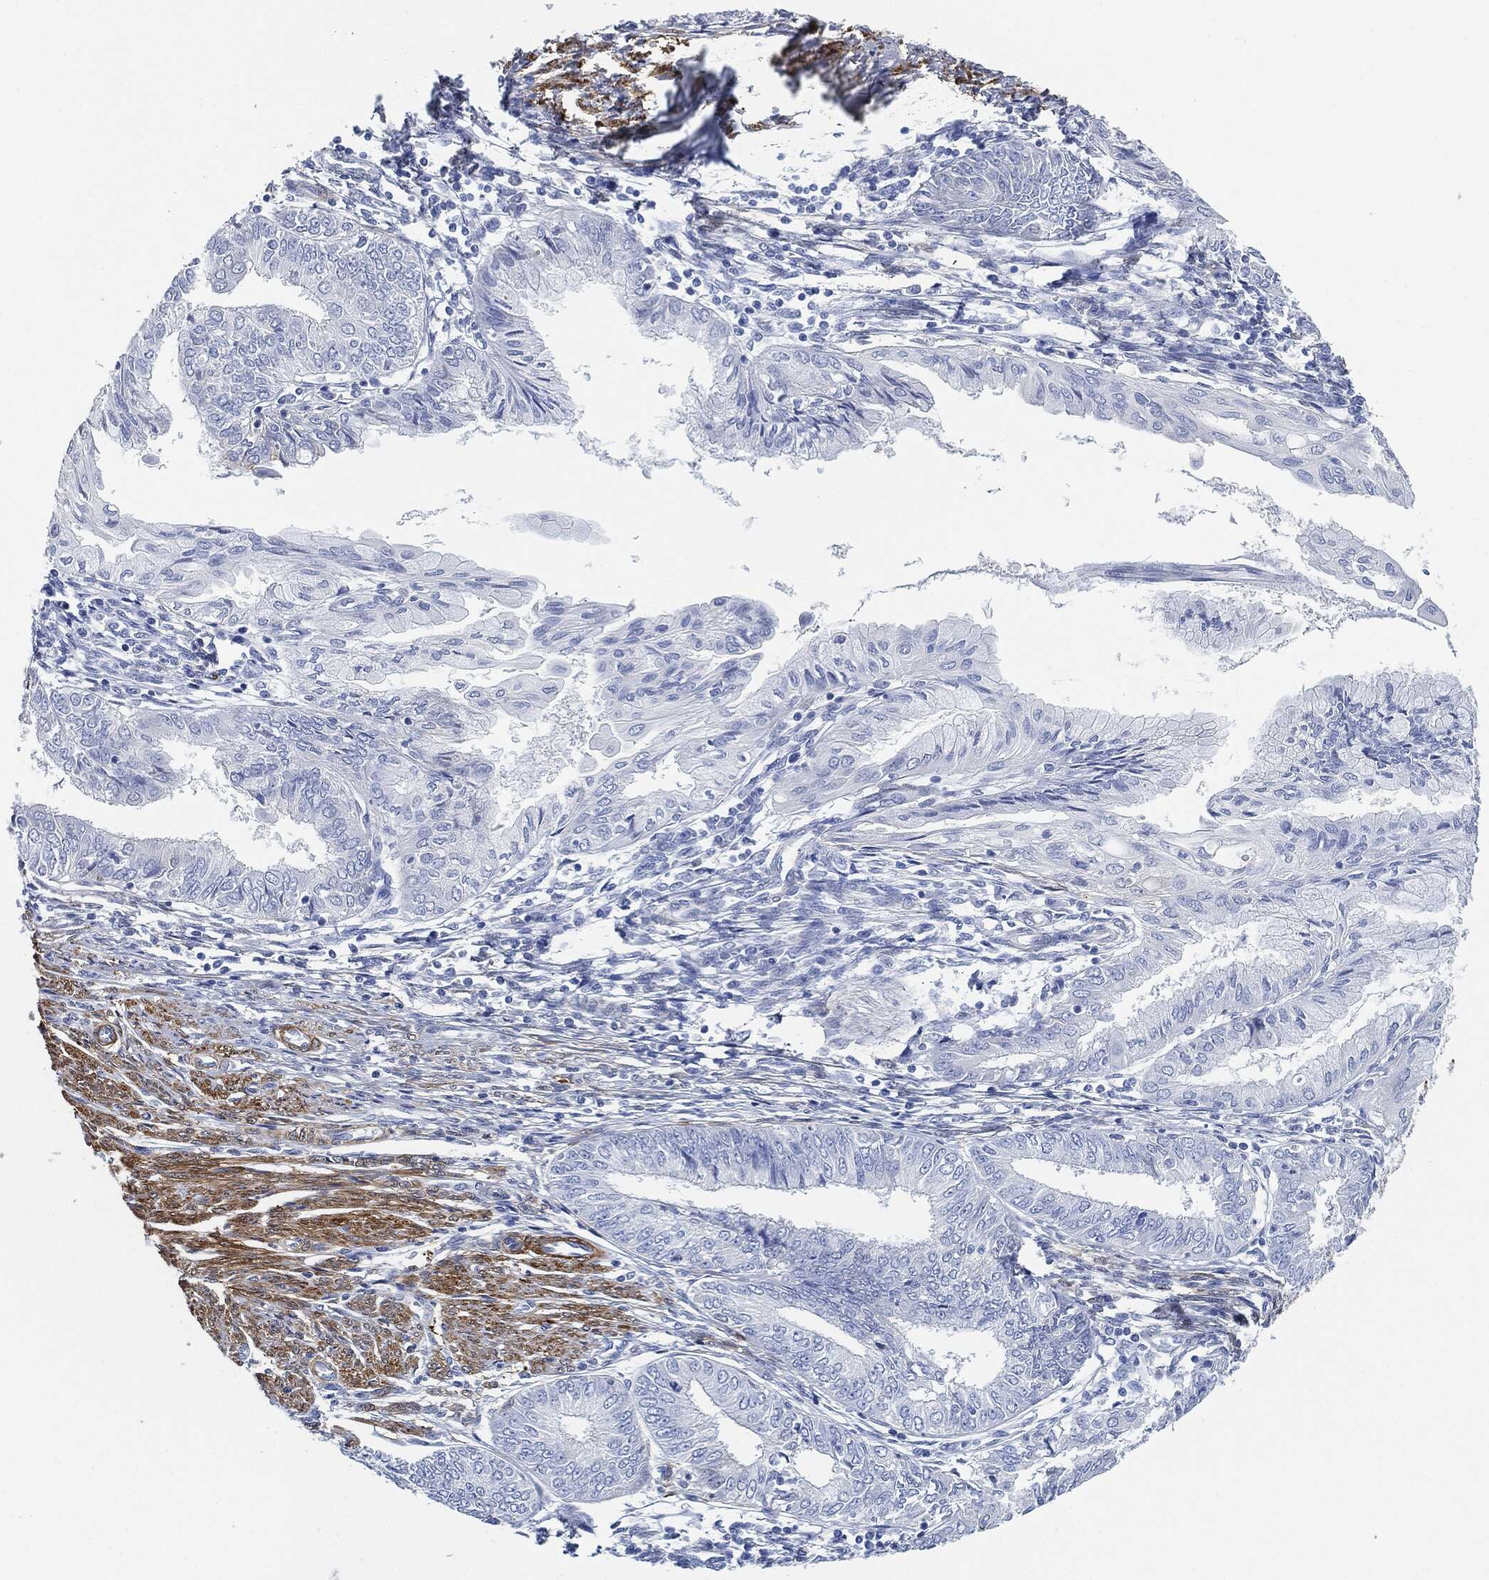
{"staining": {"intensity": "negative", "quantity": "none", "location": "none"}, "tissue": "endometrial cancer", "cell_type": "Tumor cells", "image_type": "cancer", "snomed": [{"axis": "morphology", "description": "Adenocarcinoma, NOS"}, {"axis": "topography", "description": "Endometrium"}], "caption": "An IHC micrograph of endometrial cancer (adenocarcinoma) is shown. There is no staining in tumor cells of endometrial cancer (adenocarcinoma).", "gene": "TAGLN", "patient": {"sex": "female", "age": 68}}